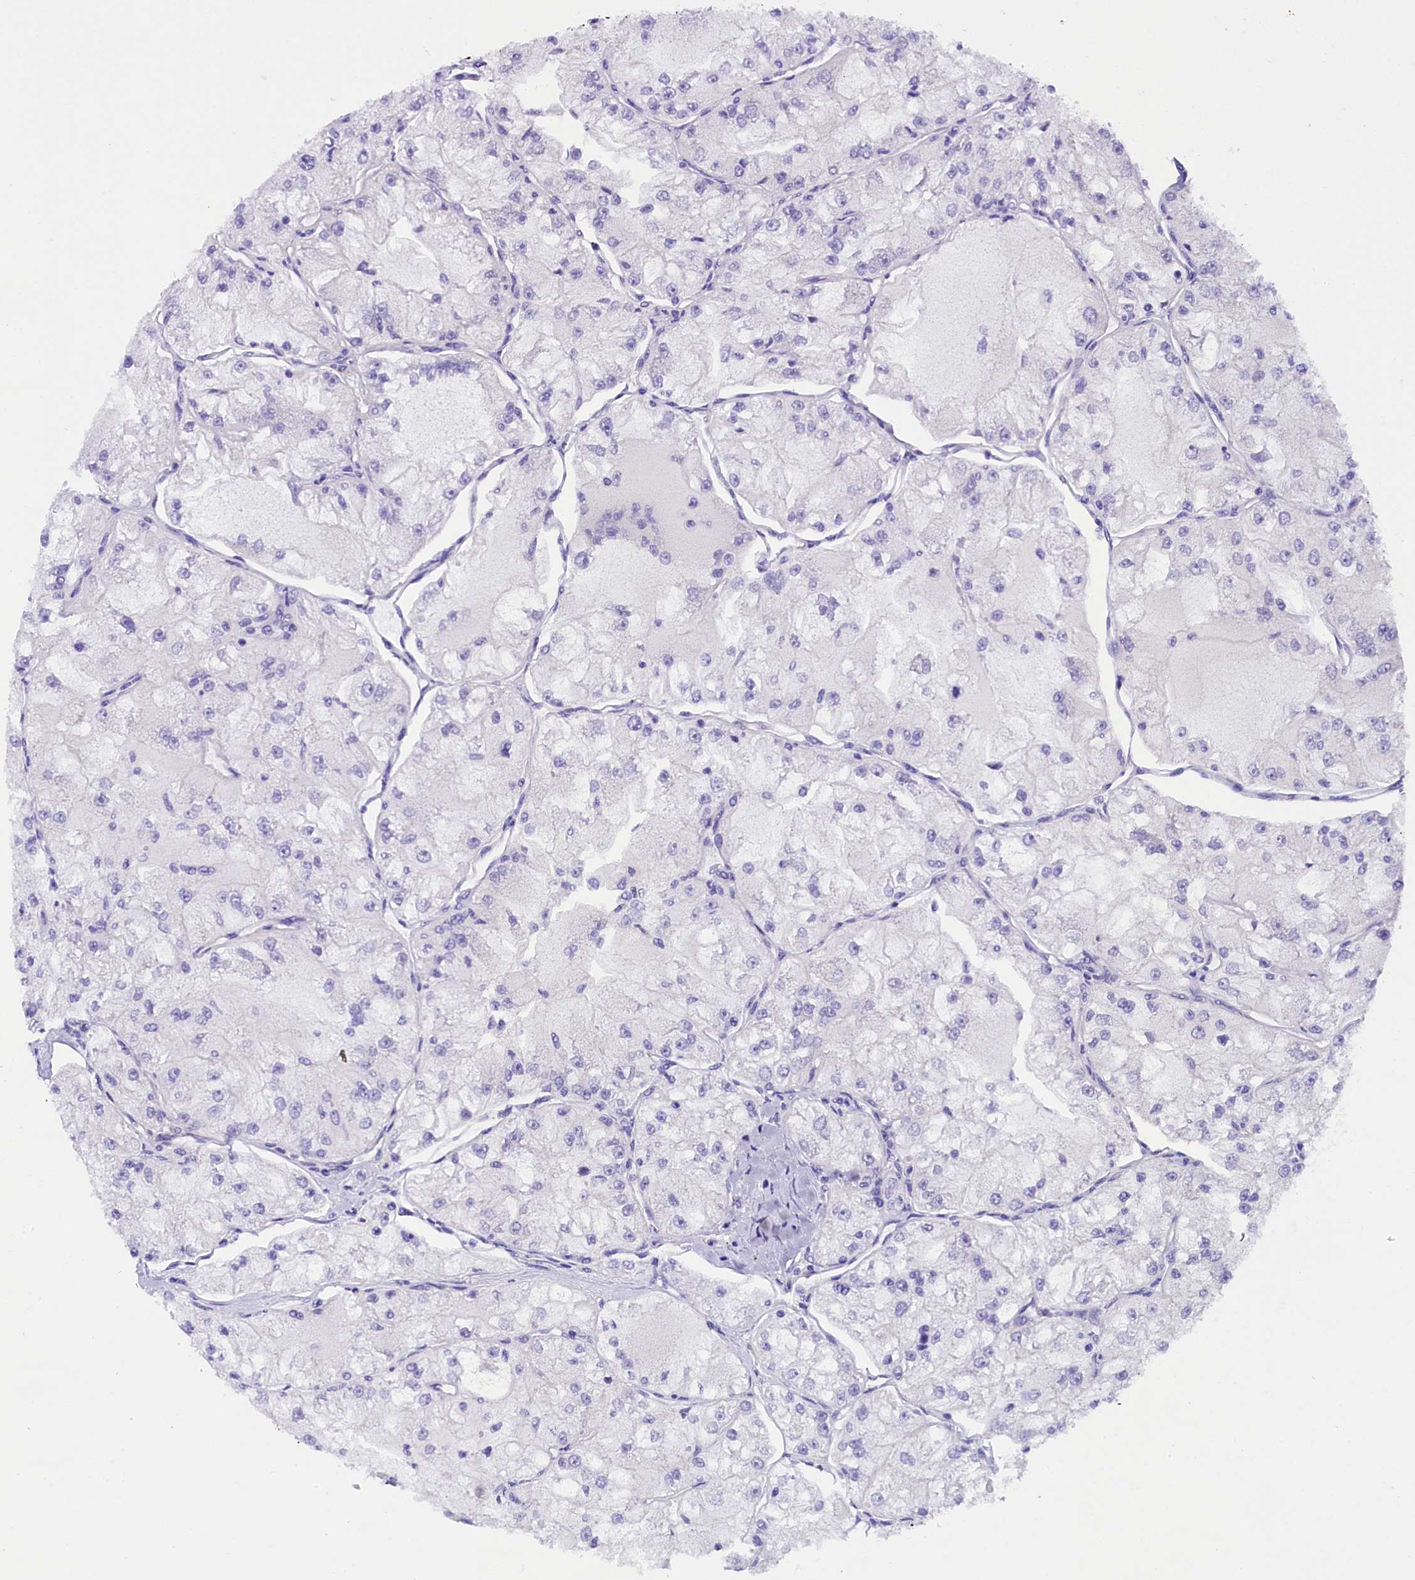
{"staining": {"intensity": "negative", "quantity": "none", "location": "none"}, "tissue": "renal cancer", "cell_type": "Tumor cells", "image_type": "cancer", "snomed": [{"axis": "morphology", "description": "Adenocarcinoma, NOS"}, {"axis": "topography", "description": "Kidney"}], "caption": "Protein analysis of adenocarcinoma (renal) shows no significant expression in tumor cells.", "gene": "SOD3", "patient": {"sex": "female", "age": 72}}